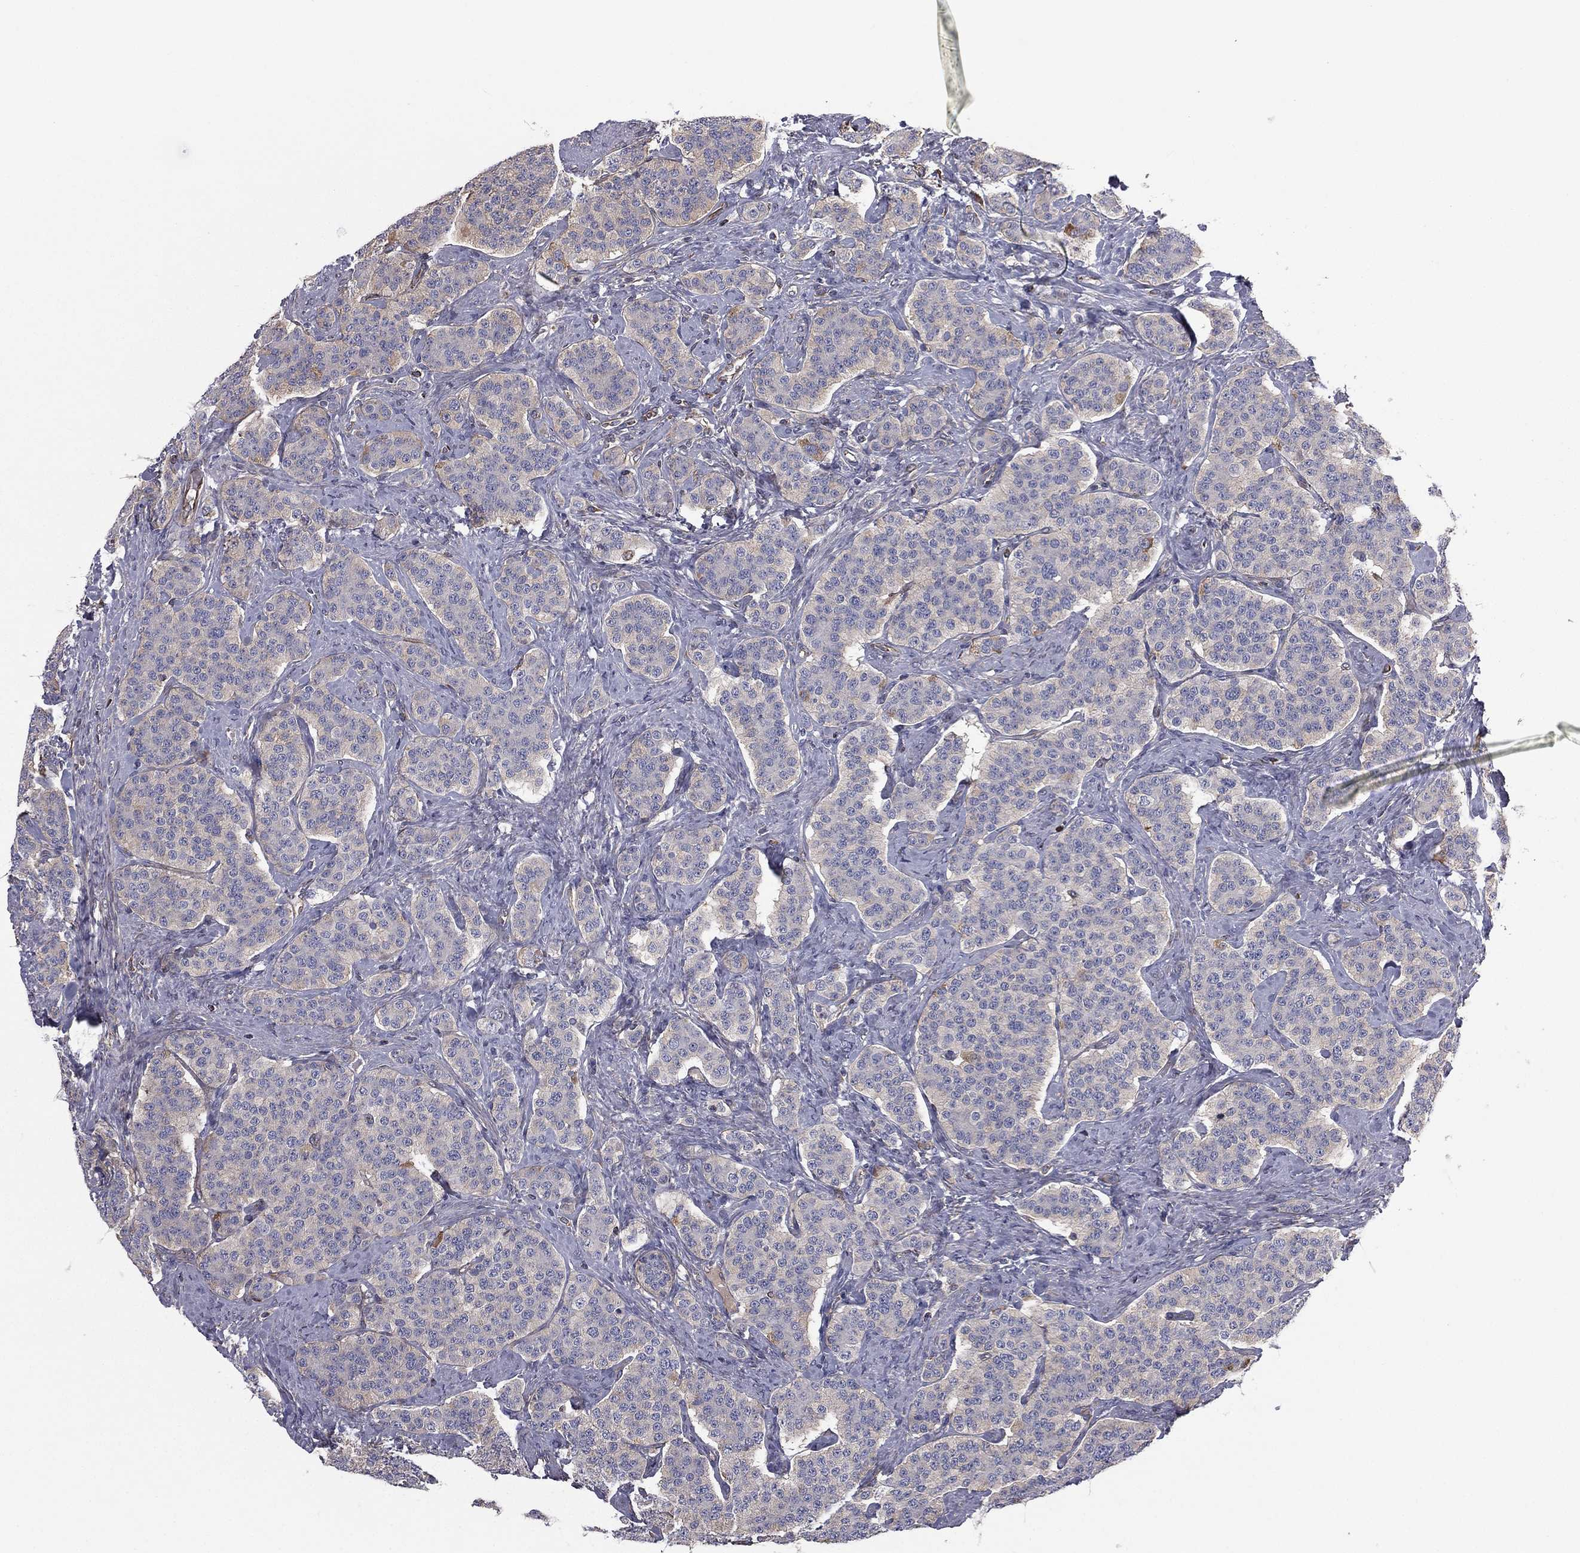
{"staining": {"intensity": "negative", "quantity": "none", "location": "none"}, "tissue": "carcinoid", "cell_type": "Tumor cells", "image_type": "cancer", "snomed": [{"axis": "morphology", "description": "Carcinoid, malignant, NOS"}, {"axis": "topography", "description": "Small intestine"}], "caption": "There is no significant positivity in tumor cells of carcinoid.", "gene": "SCUBE1", "patient": {"sex": "female", "age": 58}}